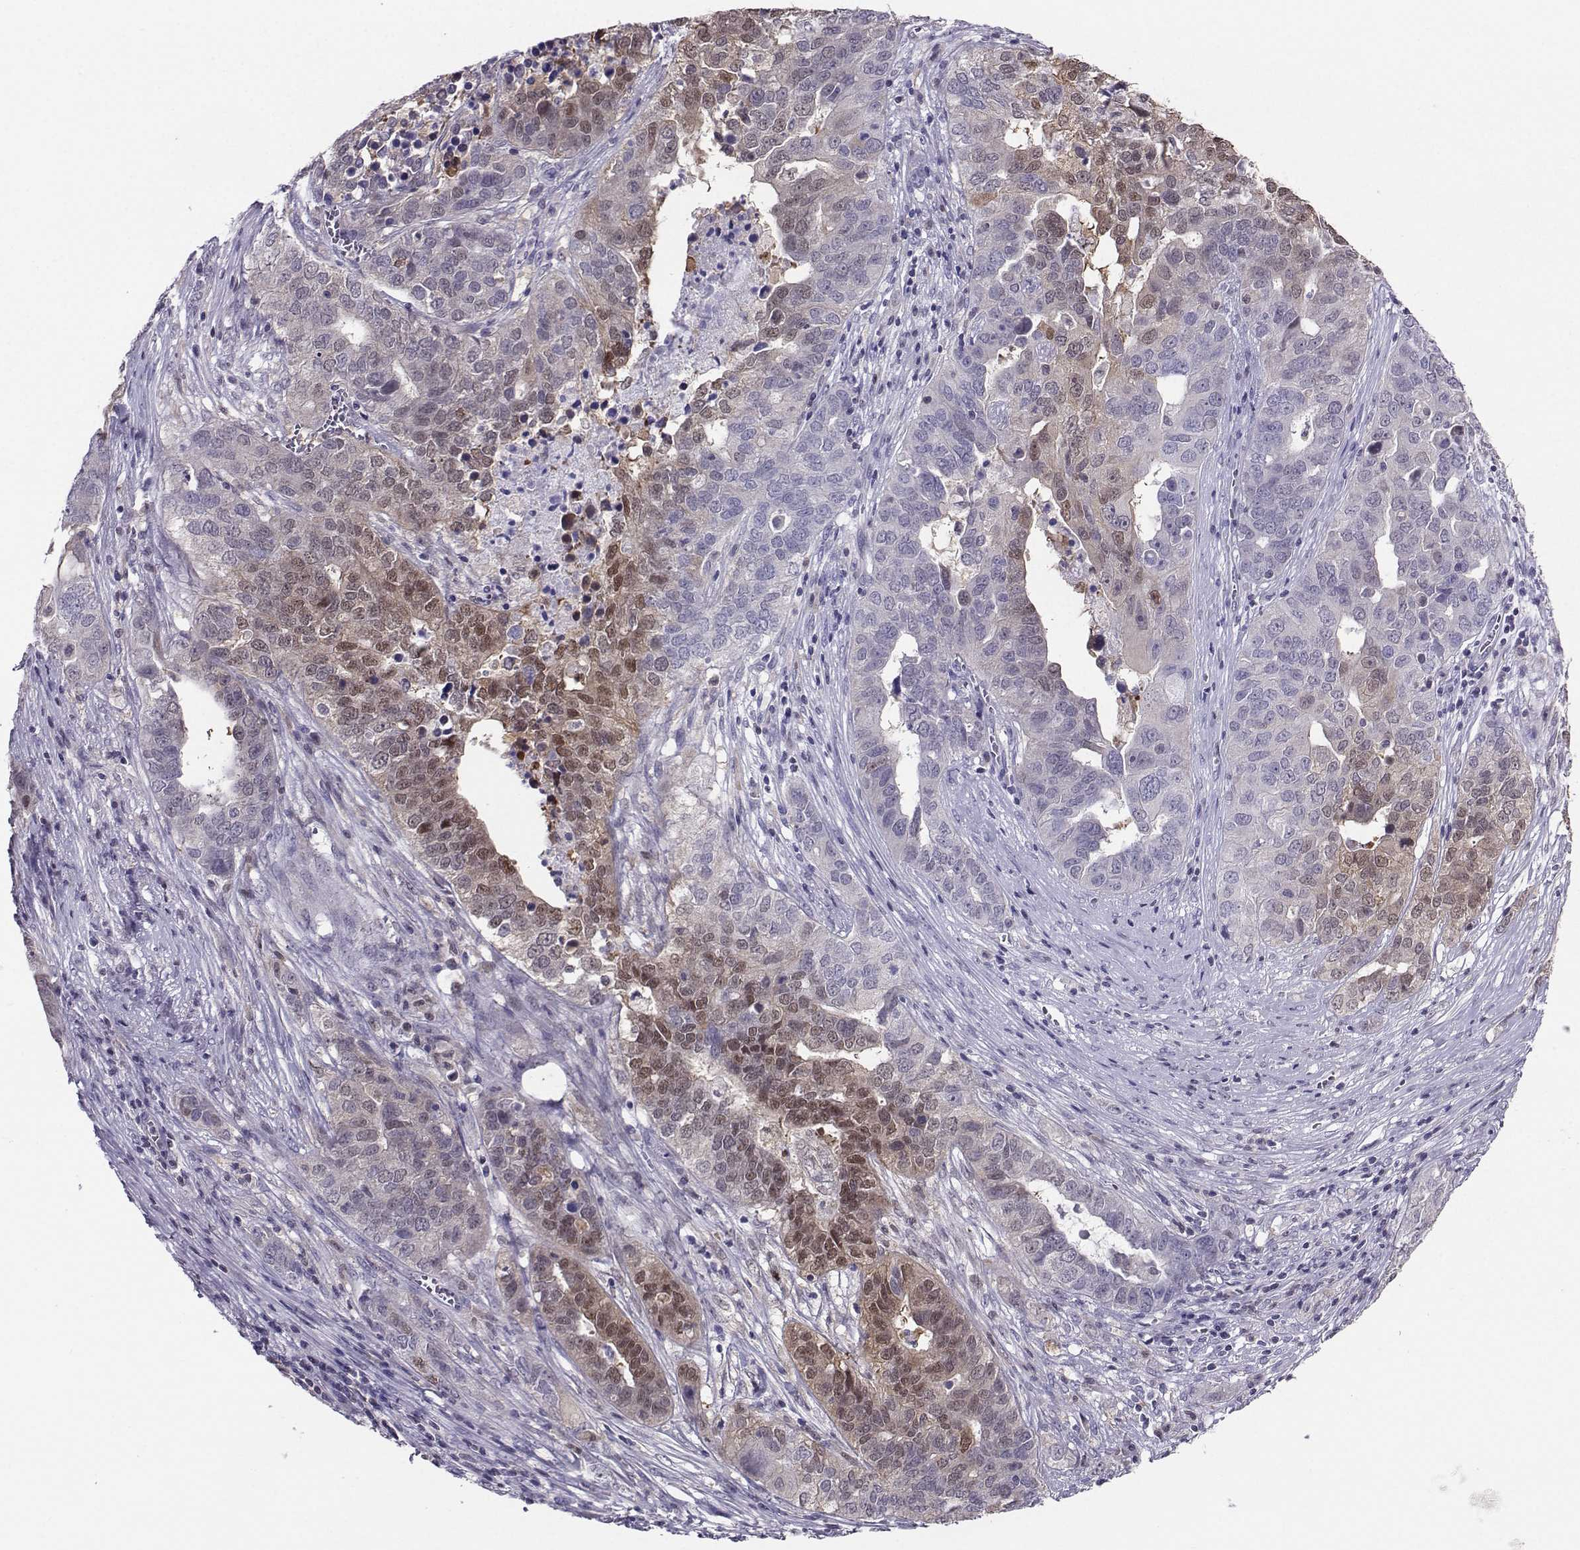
{"staining": {"intensity": "moderate", "quantity": "<25%", "location": "cytoplasmic/membranous,nuclear"}, "tissue": "ovarian cancer", "cell_type": "Tumor cells", "image_type": "cancer", "snomed": [{"axis": "morphology", "description": "Carcinoma, endometroid"}, {"axis": "topography", "description": "Soft tissue"}, {"axis": "topography", "description": "Ovary"}], "caption": "IHC of human ovarian endometroid carcinoma reveals low levels of moderate cytoplasmic/membranous and nuclear staining in approximately <25% of tumor cells.", "gene": "PGK1", "patient": {"sex": "female", "age": 52}}